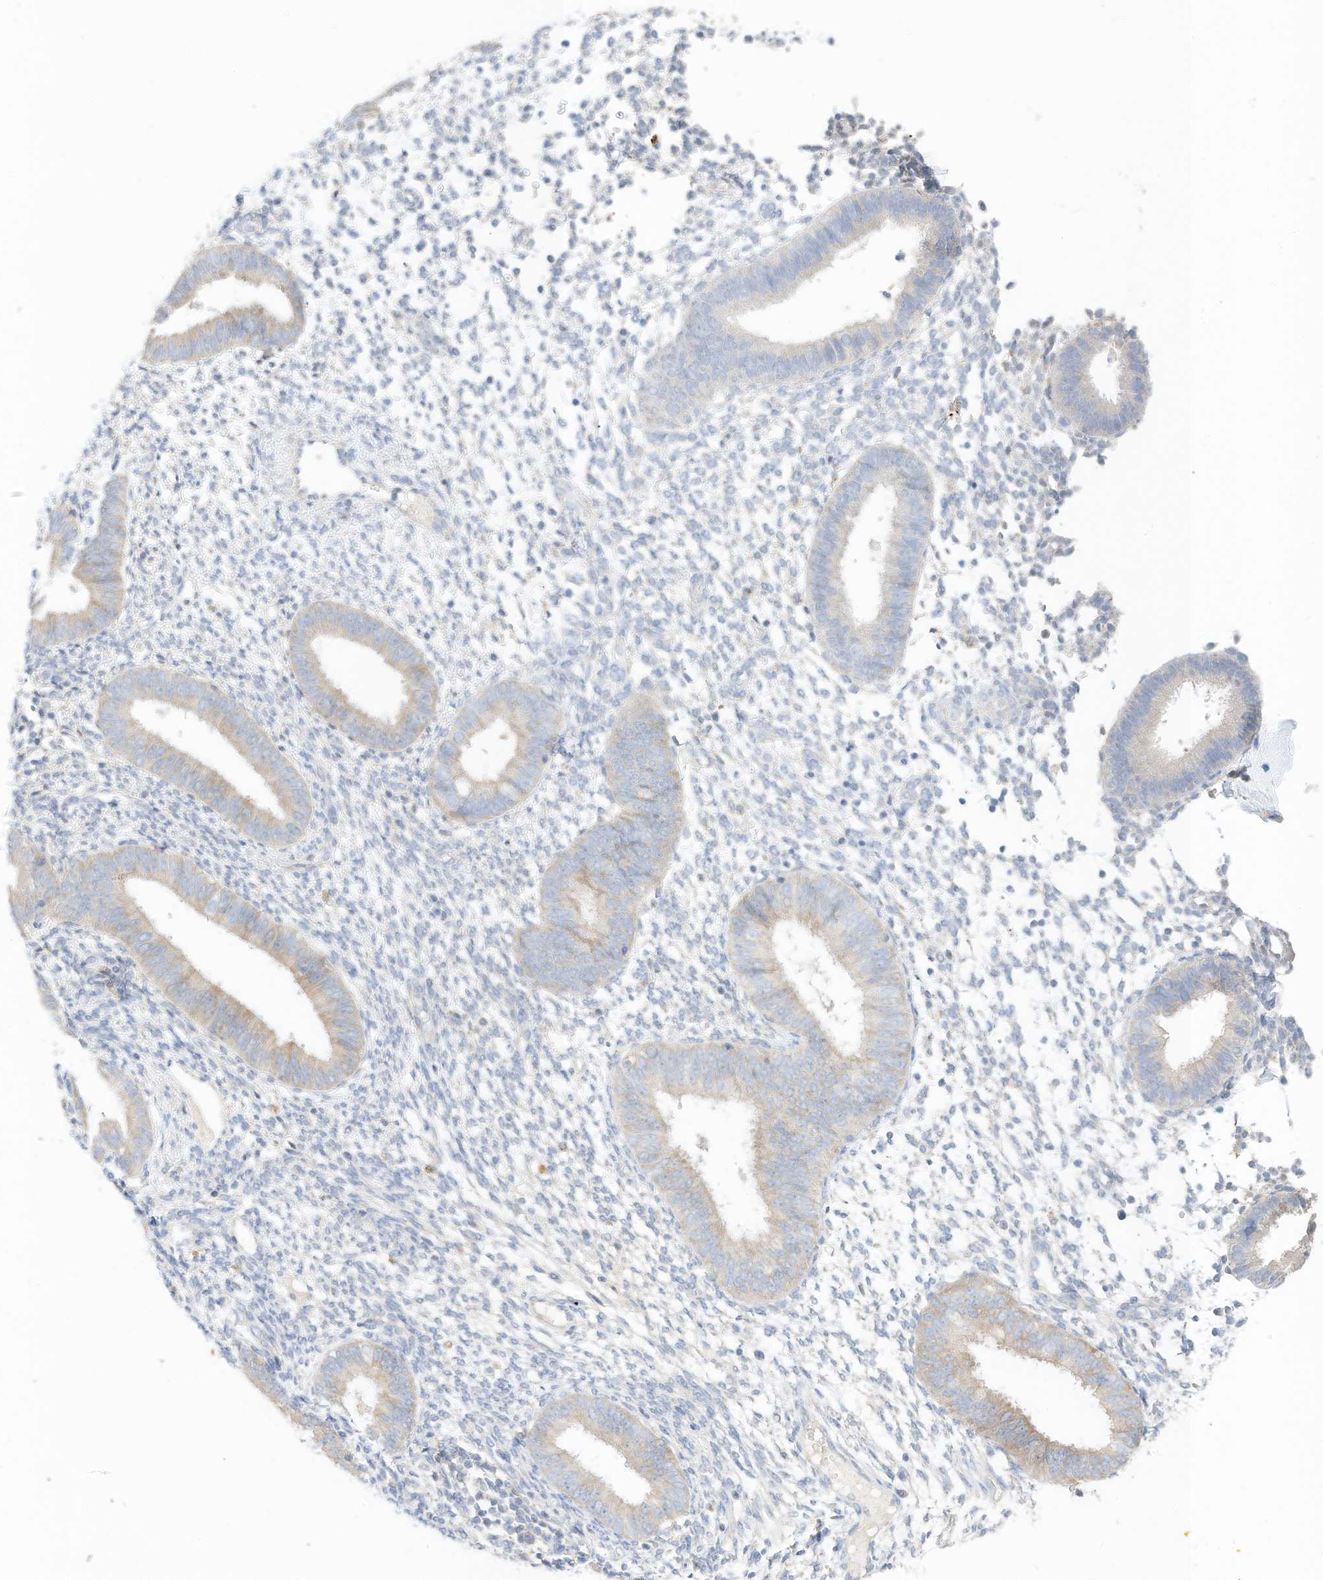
{"staining": {"intensity": "negative", "quantity": "none", "location": "none"}, "tissue": "endometrium", "cell_type": "Cells in endometrial stroma", "image_type": "normal", "snomed": [{"axis": "morphology", "description": "Normal tissue, NOS"}, {"axis": "topography", "description": "Uterus"}, {"axis": "topography", "description": "Endometrium"}], "caption": "Immunohistochemistry (IHC) of unremarkable endometrium exhibits no expression in cells in endometrial stroma. (Immunohistochemistry (IHC), brightfield microscopy, high magnification).", "gene": "RASA2", "patient": {"sex": "female", "age": 48}}